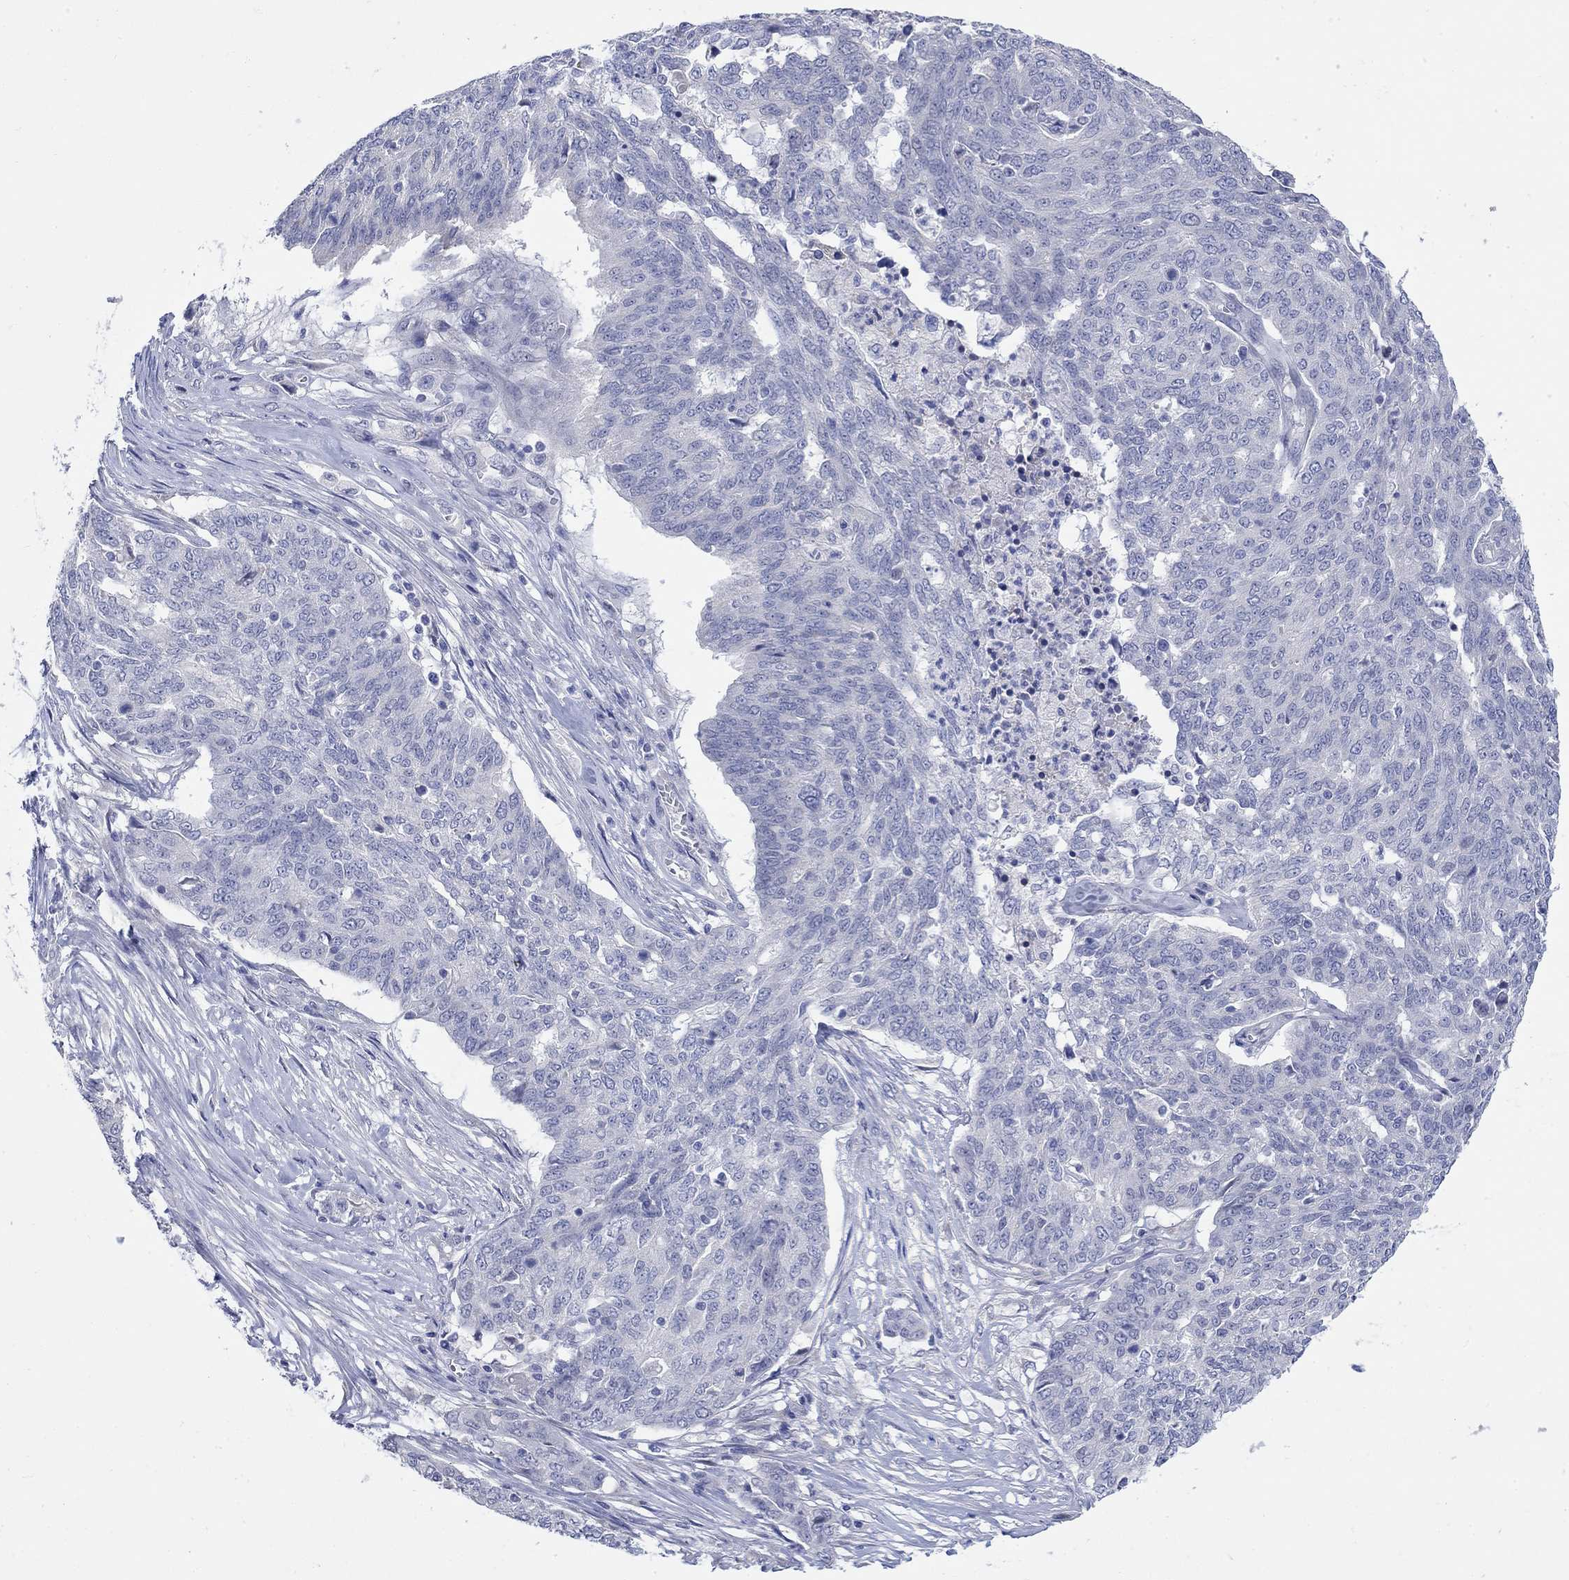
{"staining": {"intensity": "negative", "quantity": "none", "location": "none"}, "tissue": "ovarian cancer", "cell_type": "Tumor cells", "image_type": "cancer", "snomed": [{"axis": "morphology", "description": "Cystadenocarcinoma, serous, NOS"}, {"axis": "topography", "description": "Ovary"}], "caption": "Human ovarian cancer (serous cystadenocarcinoma) stained for a protein using immunohistochemistry (IHC) displays no expression in tumor cells.", "gene": "KRT222", "patient": {"sex": "female", "age": 67}}